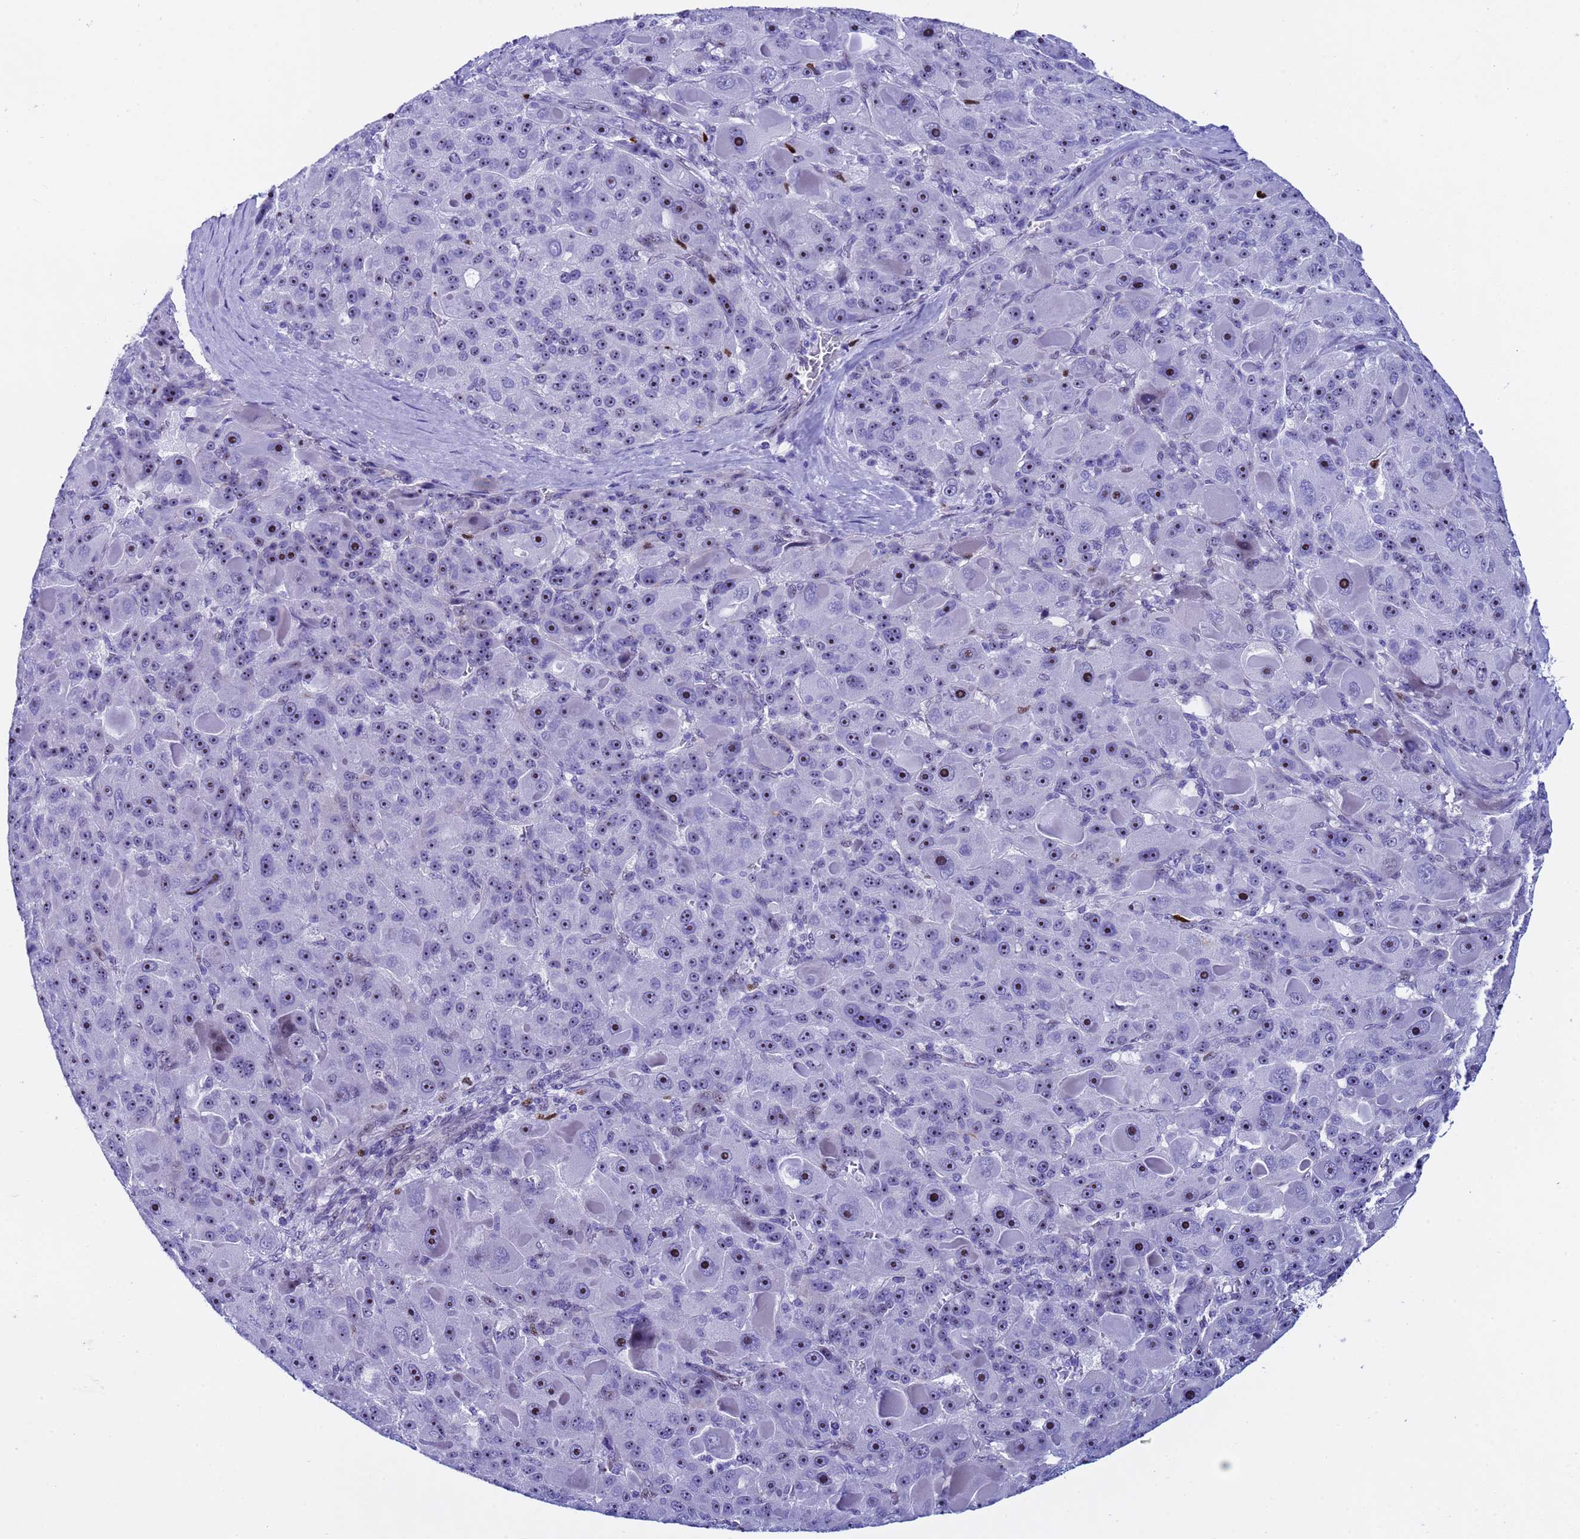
{"staining": {"intensity": "strong", "quantity": "<25%", "location": "nuclear"}, "tissue": "liver cancer", "cell_type": "Tumor cells", "image_type": "cancer", "snomed": [{"axis": "morphology", "description": "Carcinoma, Hepatocellular, NOS"}, {"axis": "topography", "description": "Liver"}], "caption": "There is medium levels of strong nuclear staining in tumor cells of liver hepatocellular carcinoma, as demonstrated by immunohistochemical staining (brown color).", "gene": "POP5", "patient": {"sex": "male", "age": 76}}